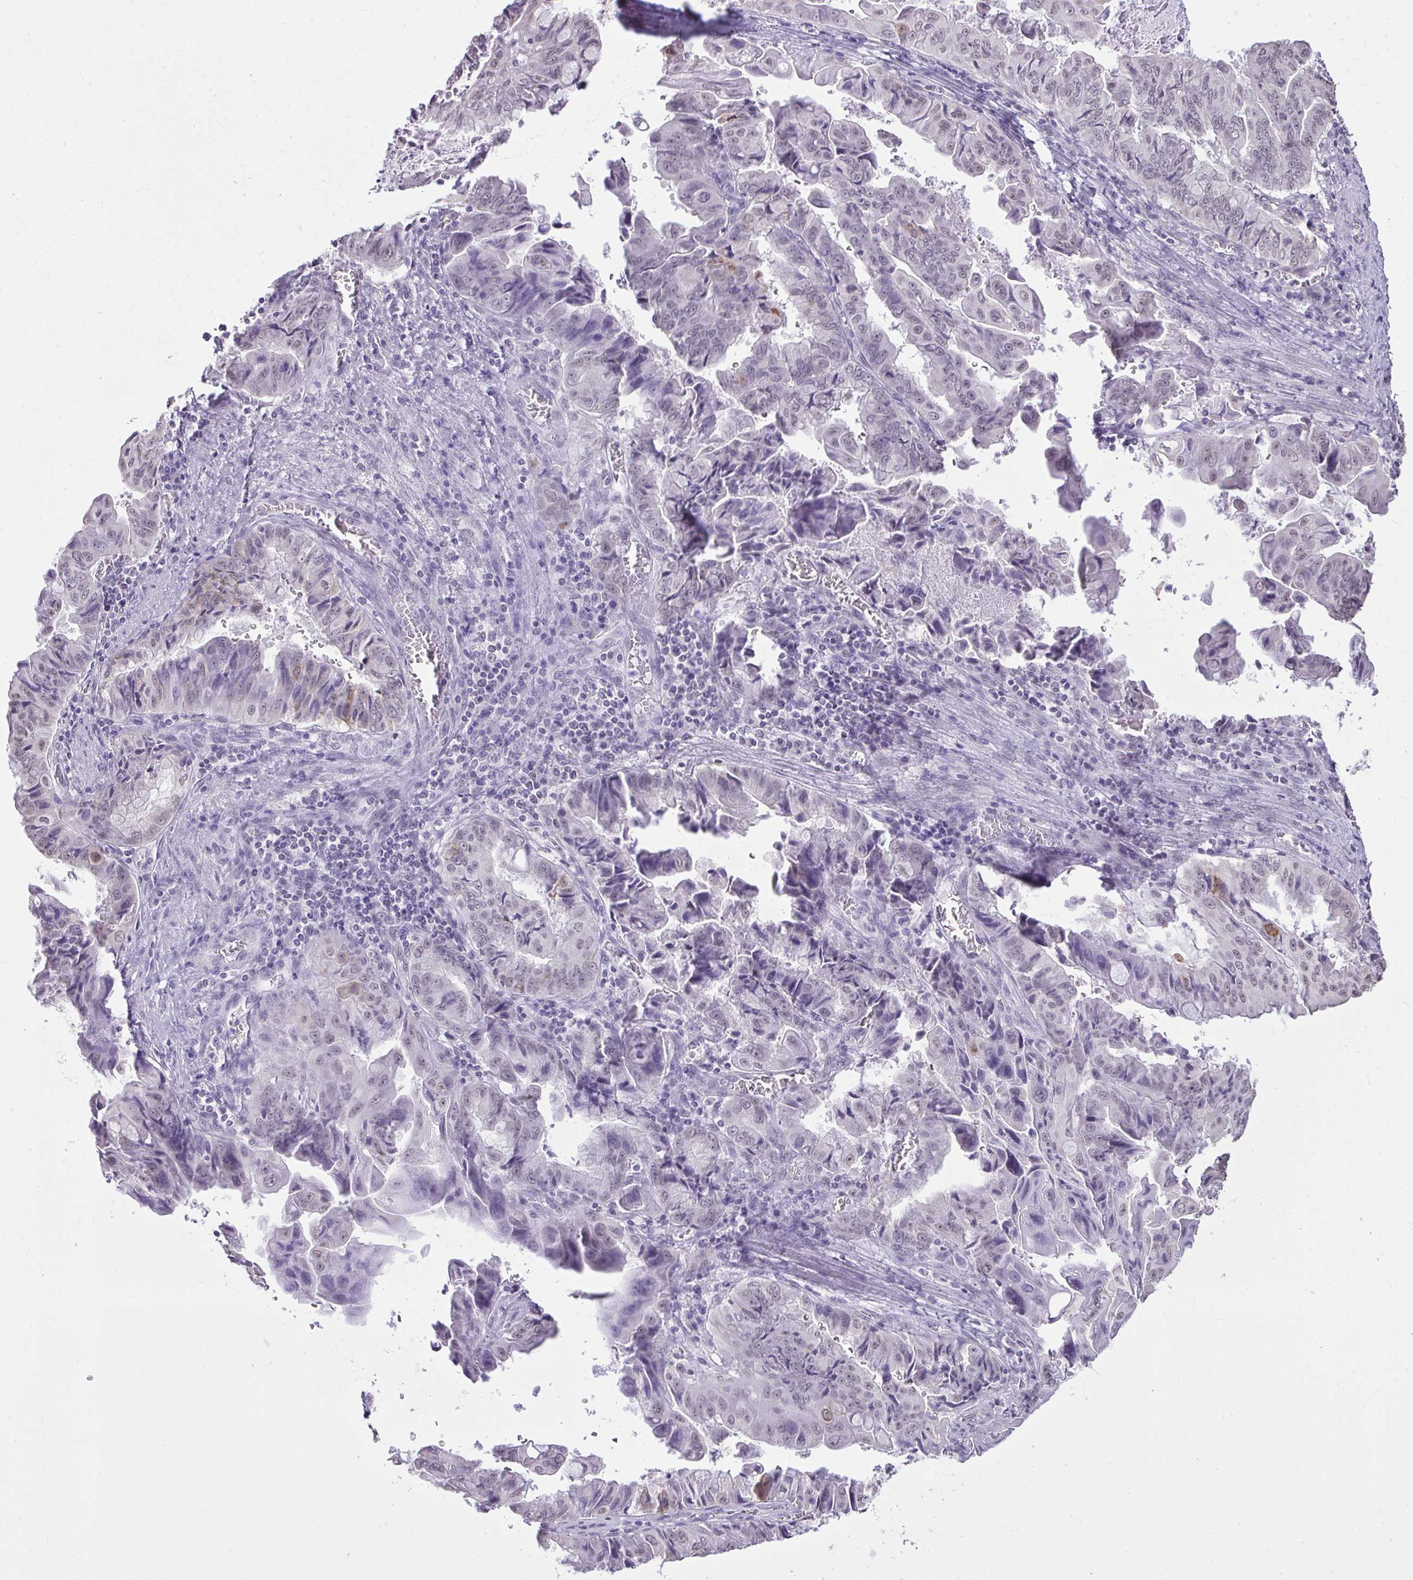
{"staining": {"intensity": "weak", "quantity": "<25%", "location": "nuclear"}, "tissue": "stomach cancer", "cell_type": "Tumor cells", "image_type": "cancer", "snomed": [{"axis": "morphology", "description": "Adenocarcinoma, NOS"}, {"axis": "topography", "description": "Stomach, upper"}], "caption": "Micrograph shows no protein expression in tumor cells of stomach cancer tissue.", "gene": "NPPA", "patient": {"sex": "male", "age": 80}}